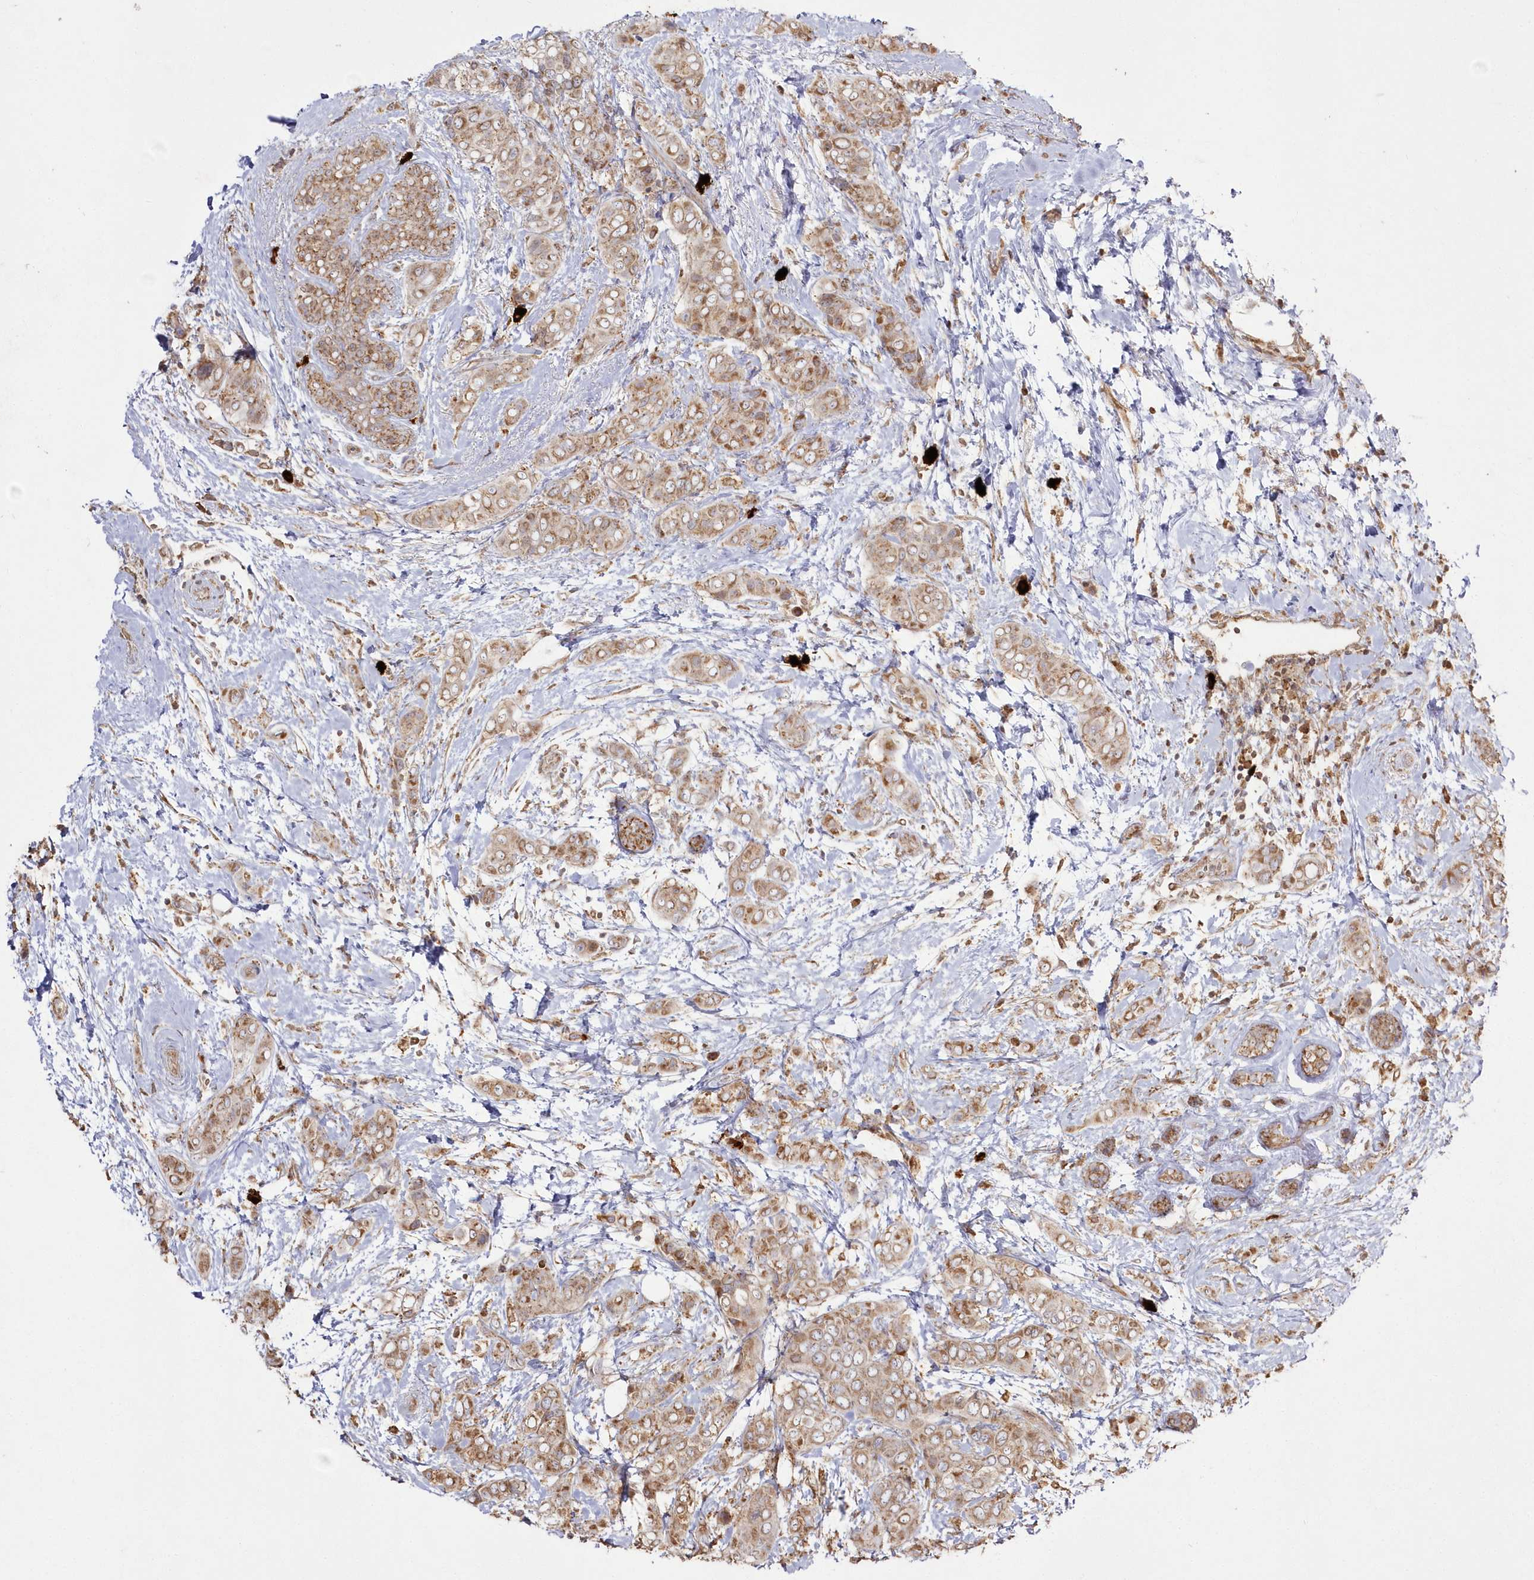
{"staining": {"intensity": "moderate", "quantity": ">75%", "location": "cytoplasmic/membranous"}, "tissue": "breast cancer", "cell_type": "Tumor cells", "image_type": "cancer", "snomed": [{"axis": "morphology", "description": "Lobular carcinoma"}, {"axis": "topography", "description": "Breast"}], "caption": "Immunohistochemical staining of human lobular carcinoma (breast) exhibits moderate cytoplasmic/membranous protein expression in about >75% of tumor cells.", "gene": "ARSB", "patient": {"sex": "female", "age": 51}}